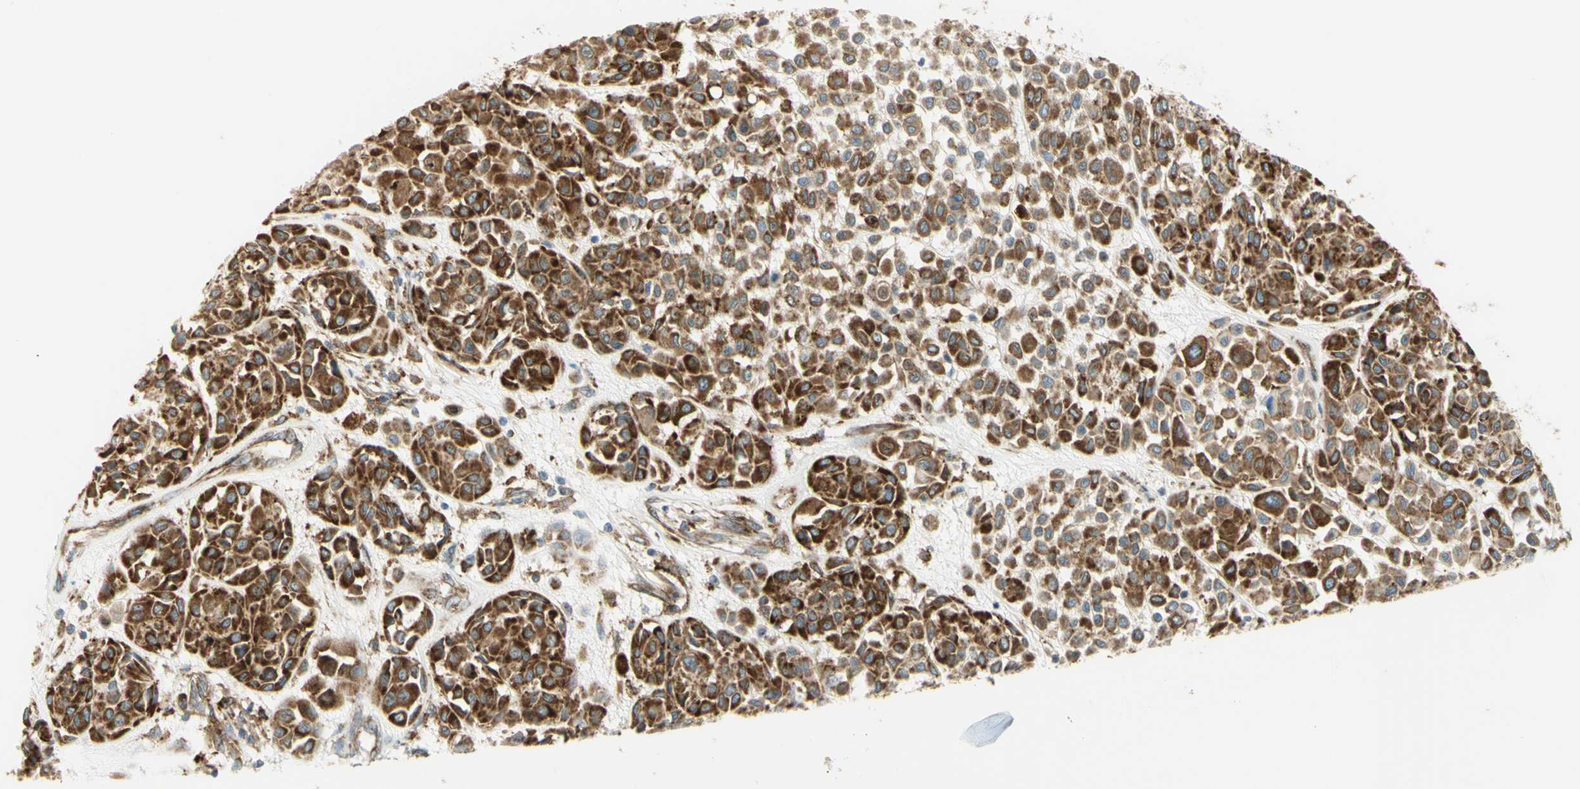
{"staining": {"intensity": "strong", "quantity": ">75%", "location": "cytoplasmic/membranous"}, "tissue": "melanoma", "cell_type": "Tumor cells", "image_type": "cancer", "snomed": [{"axis": "morphology", "description": "Malignant melanoma, Metastatic site"}, {"axis": "topography", "description": "Soft tissue"}], "caption": "This image reveals immunohistochemistry staining of human malignant melanoma (metastatic site), with high strong cytoplasmic/membranous expression in approximately >75% of tumor cells.", "gene": "MANF", "patient": {"sex": "male", "age": 41}}